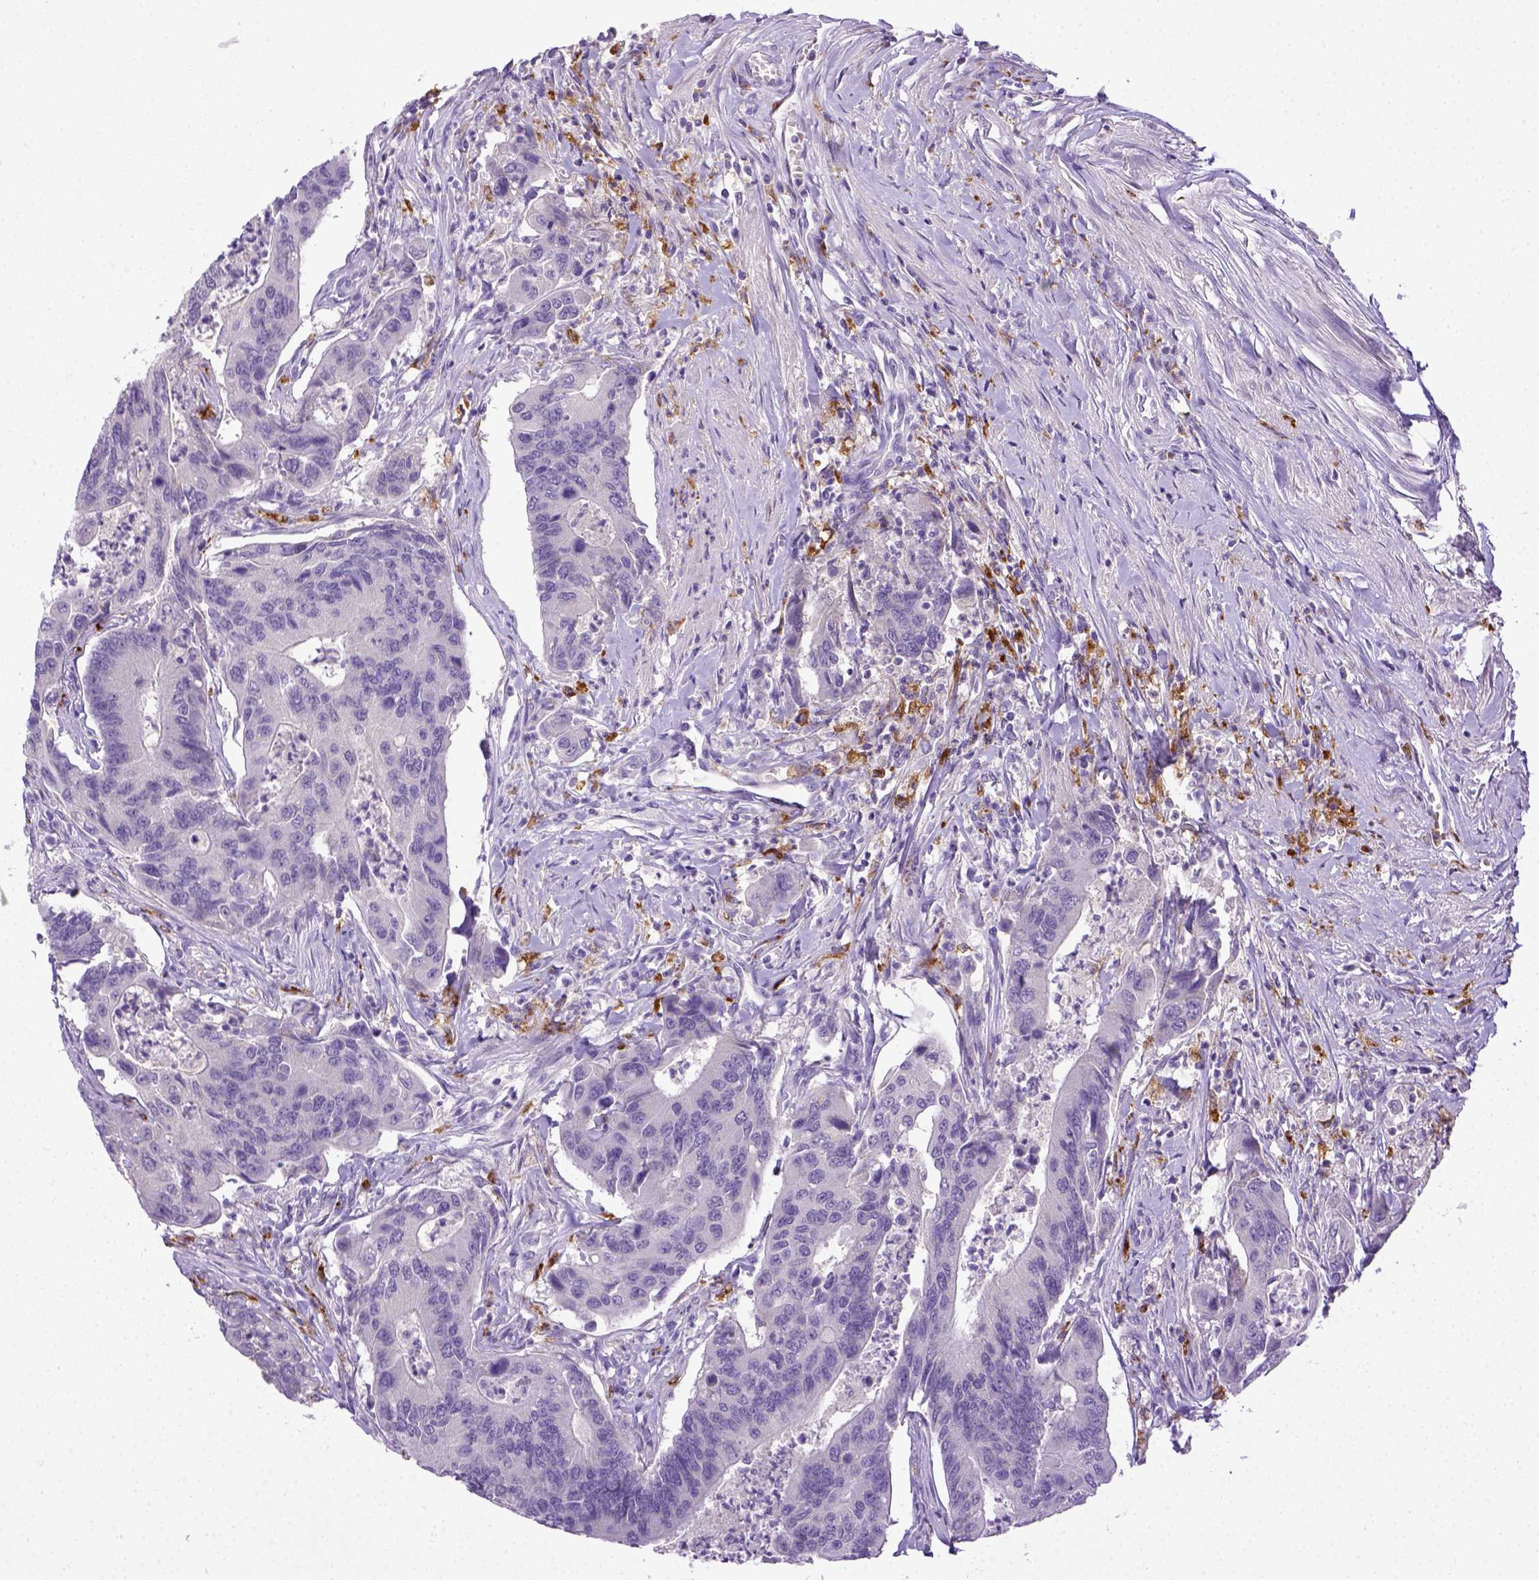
{"staining": {"intensity": "negative", "quantity": "none", "location": "none"}, "tissue": "colorectal cancer", "cell_type": "Tumor cells", "image_type": "cancer", "snomed": [{"axis": "morphology", "description": "Adenocarcinoma, NOS"}, {"axis": "topography", "description": "Colon"}], "caption": "Photomicrograph shows no significant protein staining in tumor cells of colorectal cancer (adenocarcinoma). The staining was performed using DAB to visualize the protein expression in brown, while the nuclei were stained in blue with hematoxylin (Magnification: 20x).", "gene": "CD68", "patient": {"sex": "female", "age": 67}}